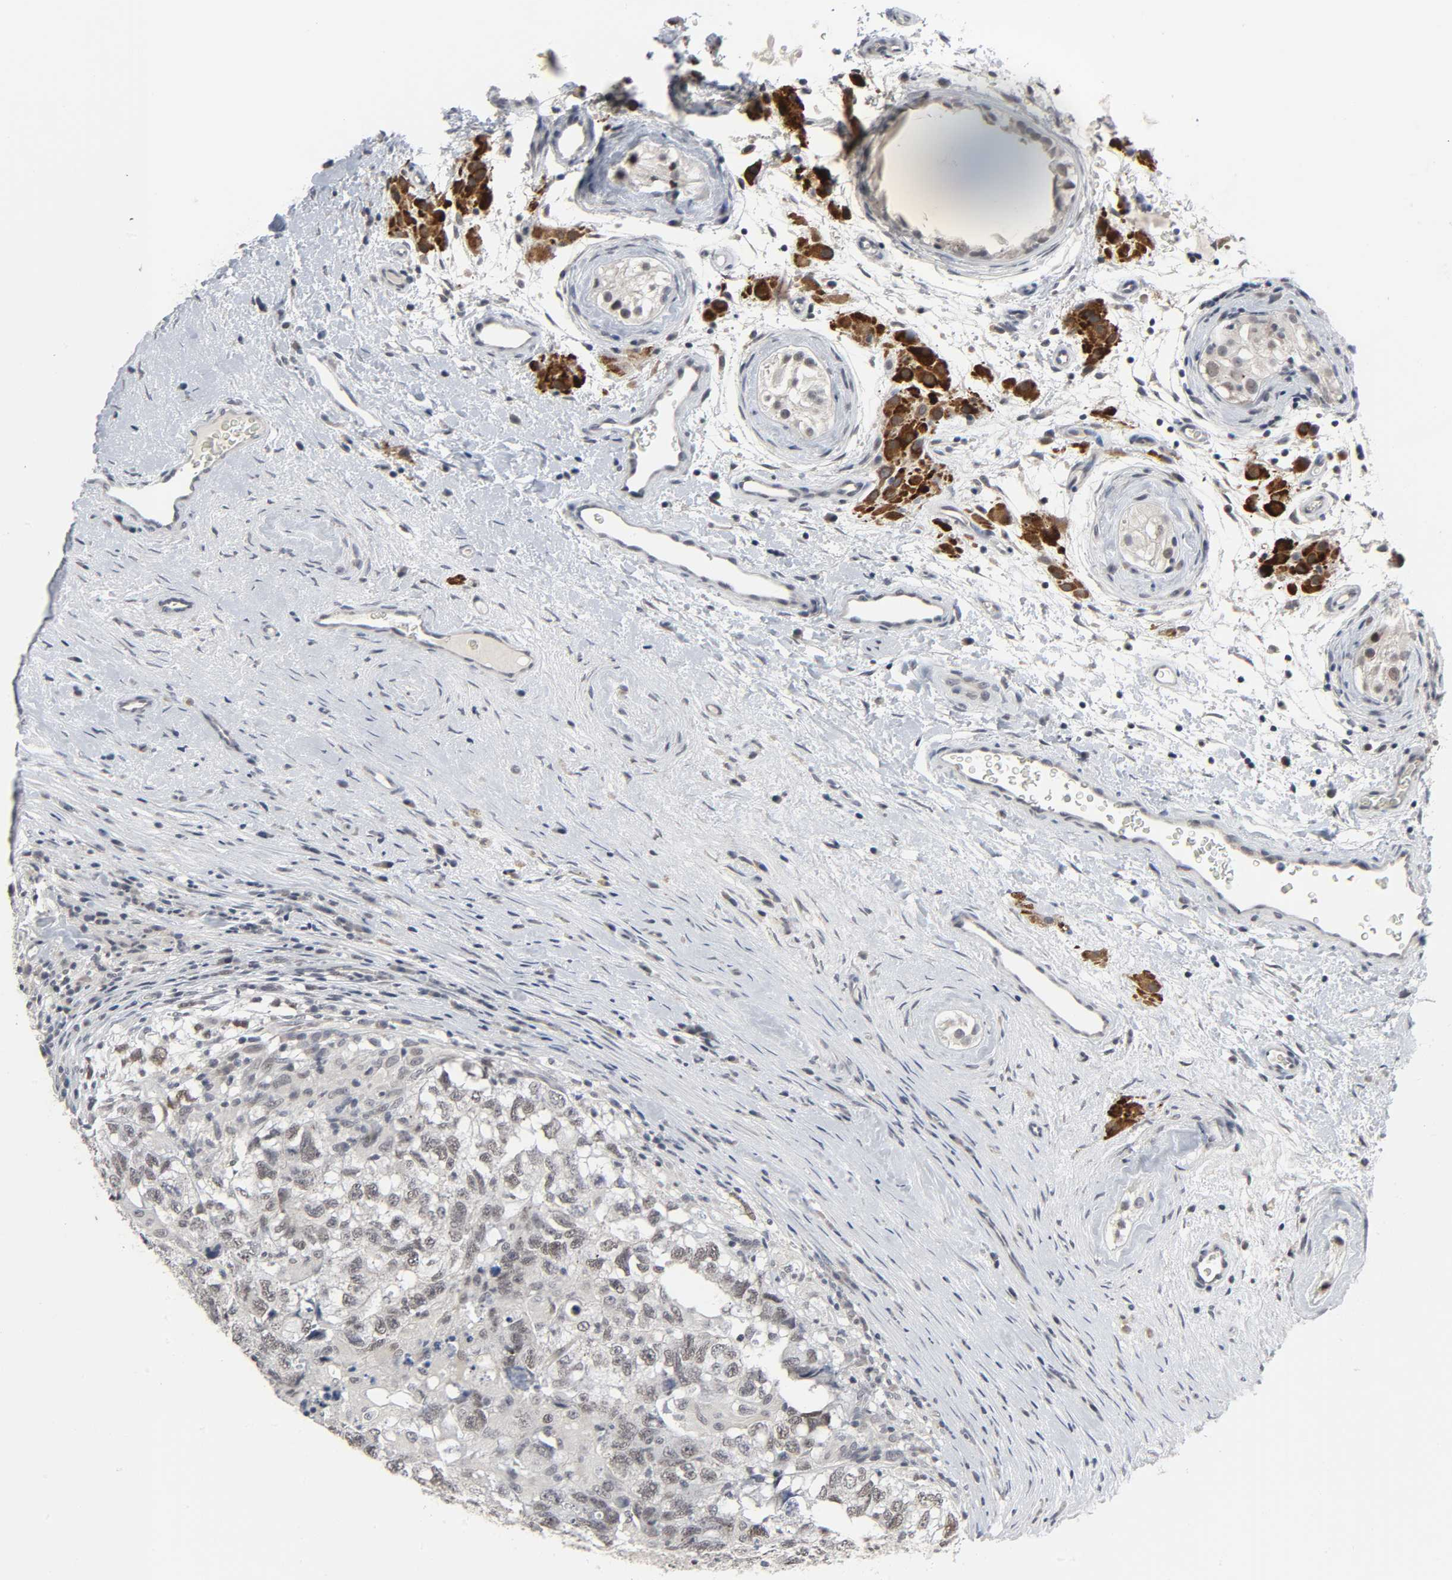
{"staining": {"intensity": "weak", "quantity": "25%-75%", "location": "nuclear"}, "tissue": "testis cancer", "cell_type": "Tumor cells", "image_type": "cancer", "snomed": [{"axis": "morphology", "description": "Carcinoma, Embryonal, NOS"}, {"axis": "topography", "description": "Testis"}], "caption": "Weak nuclear protein positivity is appreciated in about 25%-75% of tumor cells in testis embryonal carcinoma. (DAB IHC, brown staining for protein, blue staining for nuclei).", "gene": "MUC1", "patient": {"sex": "male", "age": 21}}